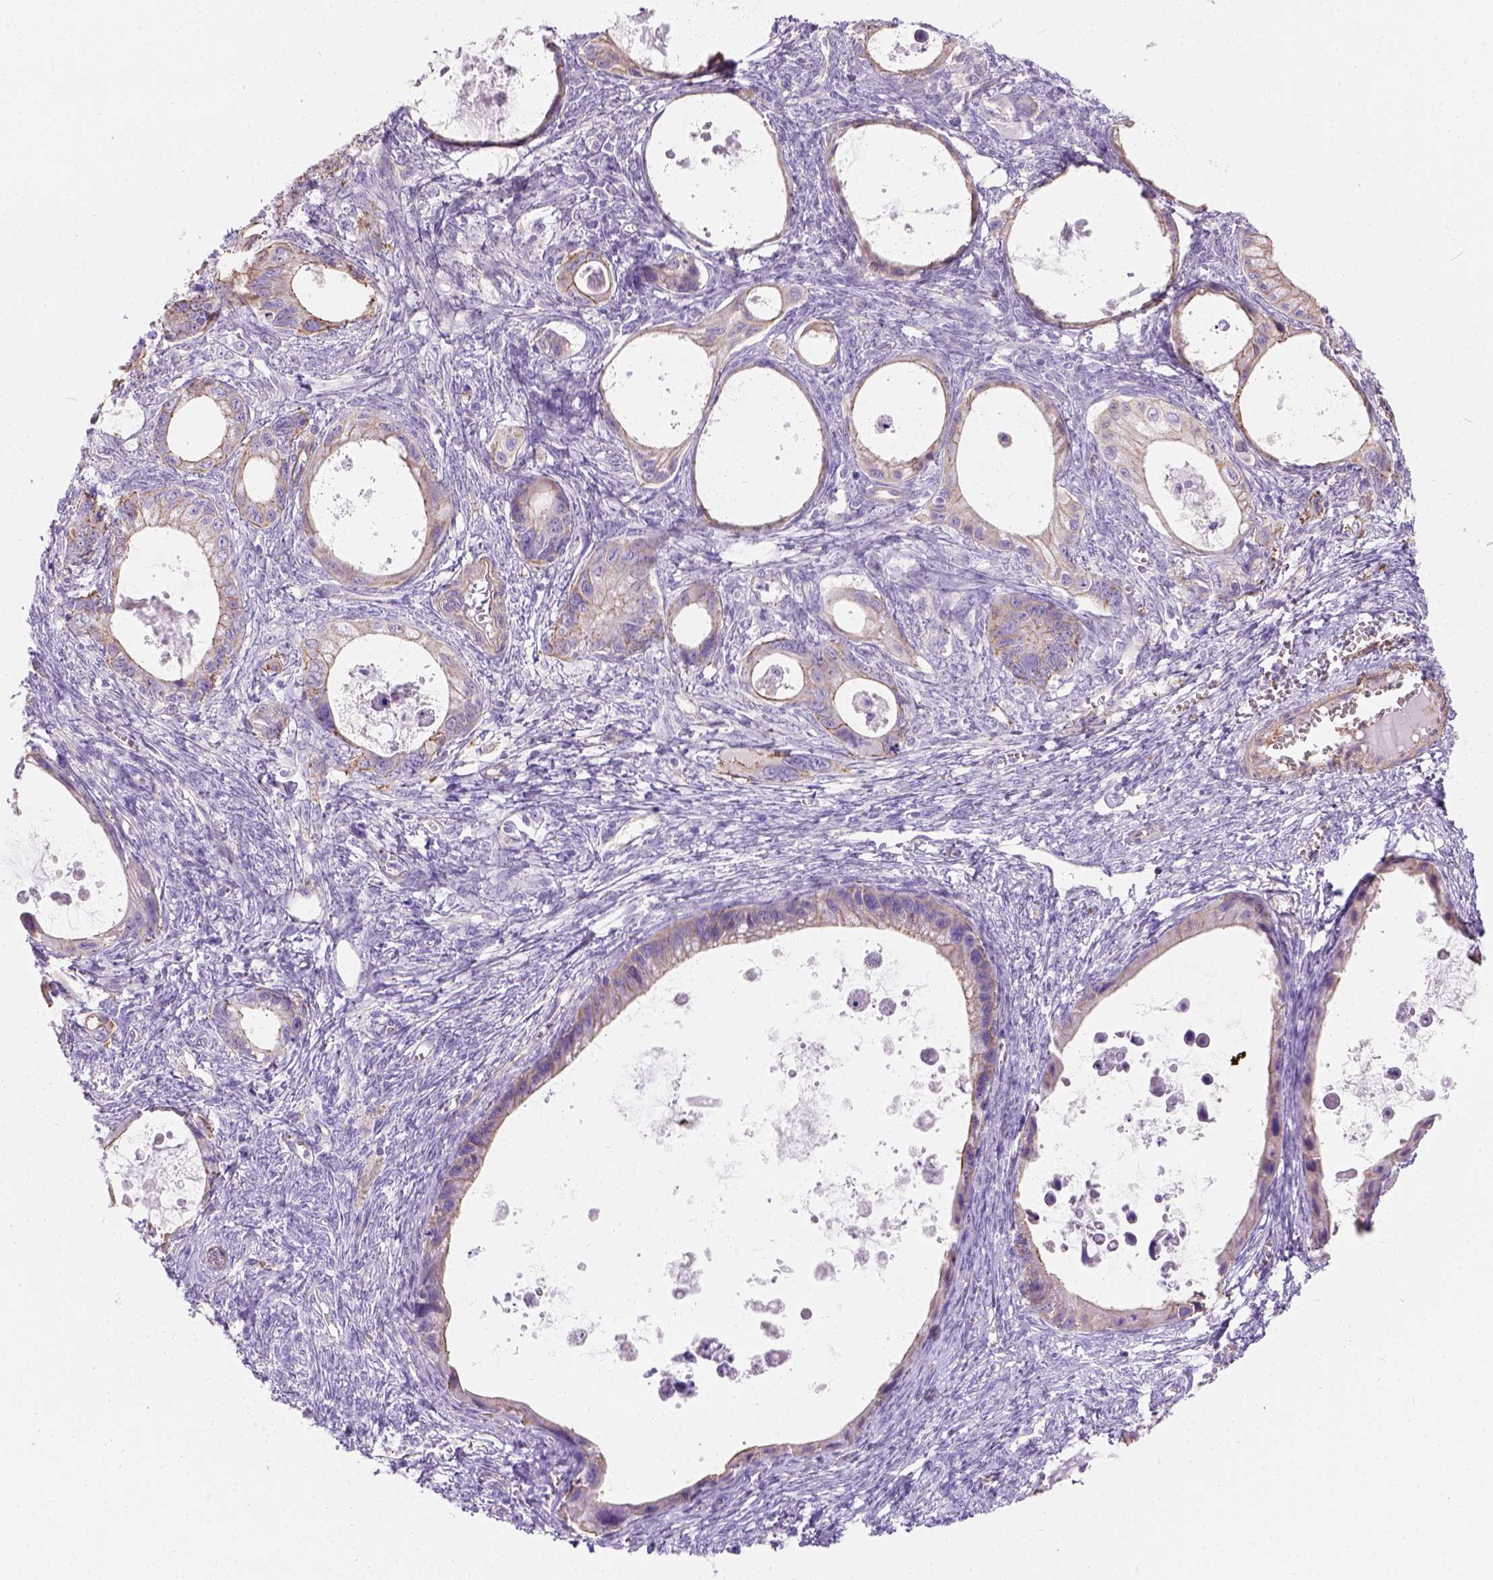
{"staining": {"intensity": "moderate", "quantity": "<25%", "location": "cytoplasmic/membranous"}, "tissue": "ovarian cancer", "cell_type": "Tumor cells", "image_type": "cancer", "snomed": [{"axis": "morphology", "description": "Cystadenocarcinoma, mucinous, NOS"}, {"axis": "topography", "description": "Ovary"}], "caption": "Brown immunohistochemical staining in ovarian cancer (mucinous cystadenocarcinoma) reveals moderate cytoplasmic/membranous positivity in about <25% of tumor cells.", "gene": "PHF7", "patient": {"sex": "female", "age": 64}}